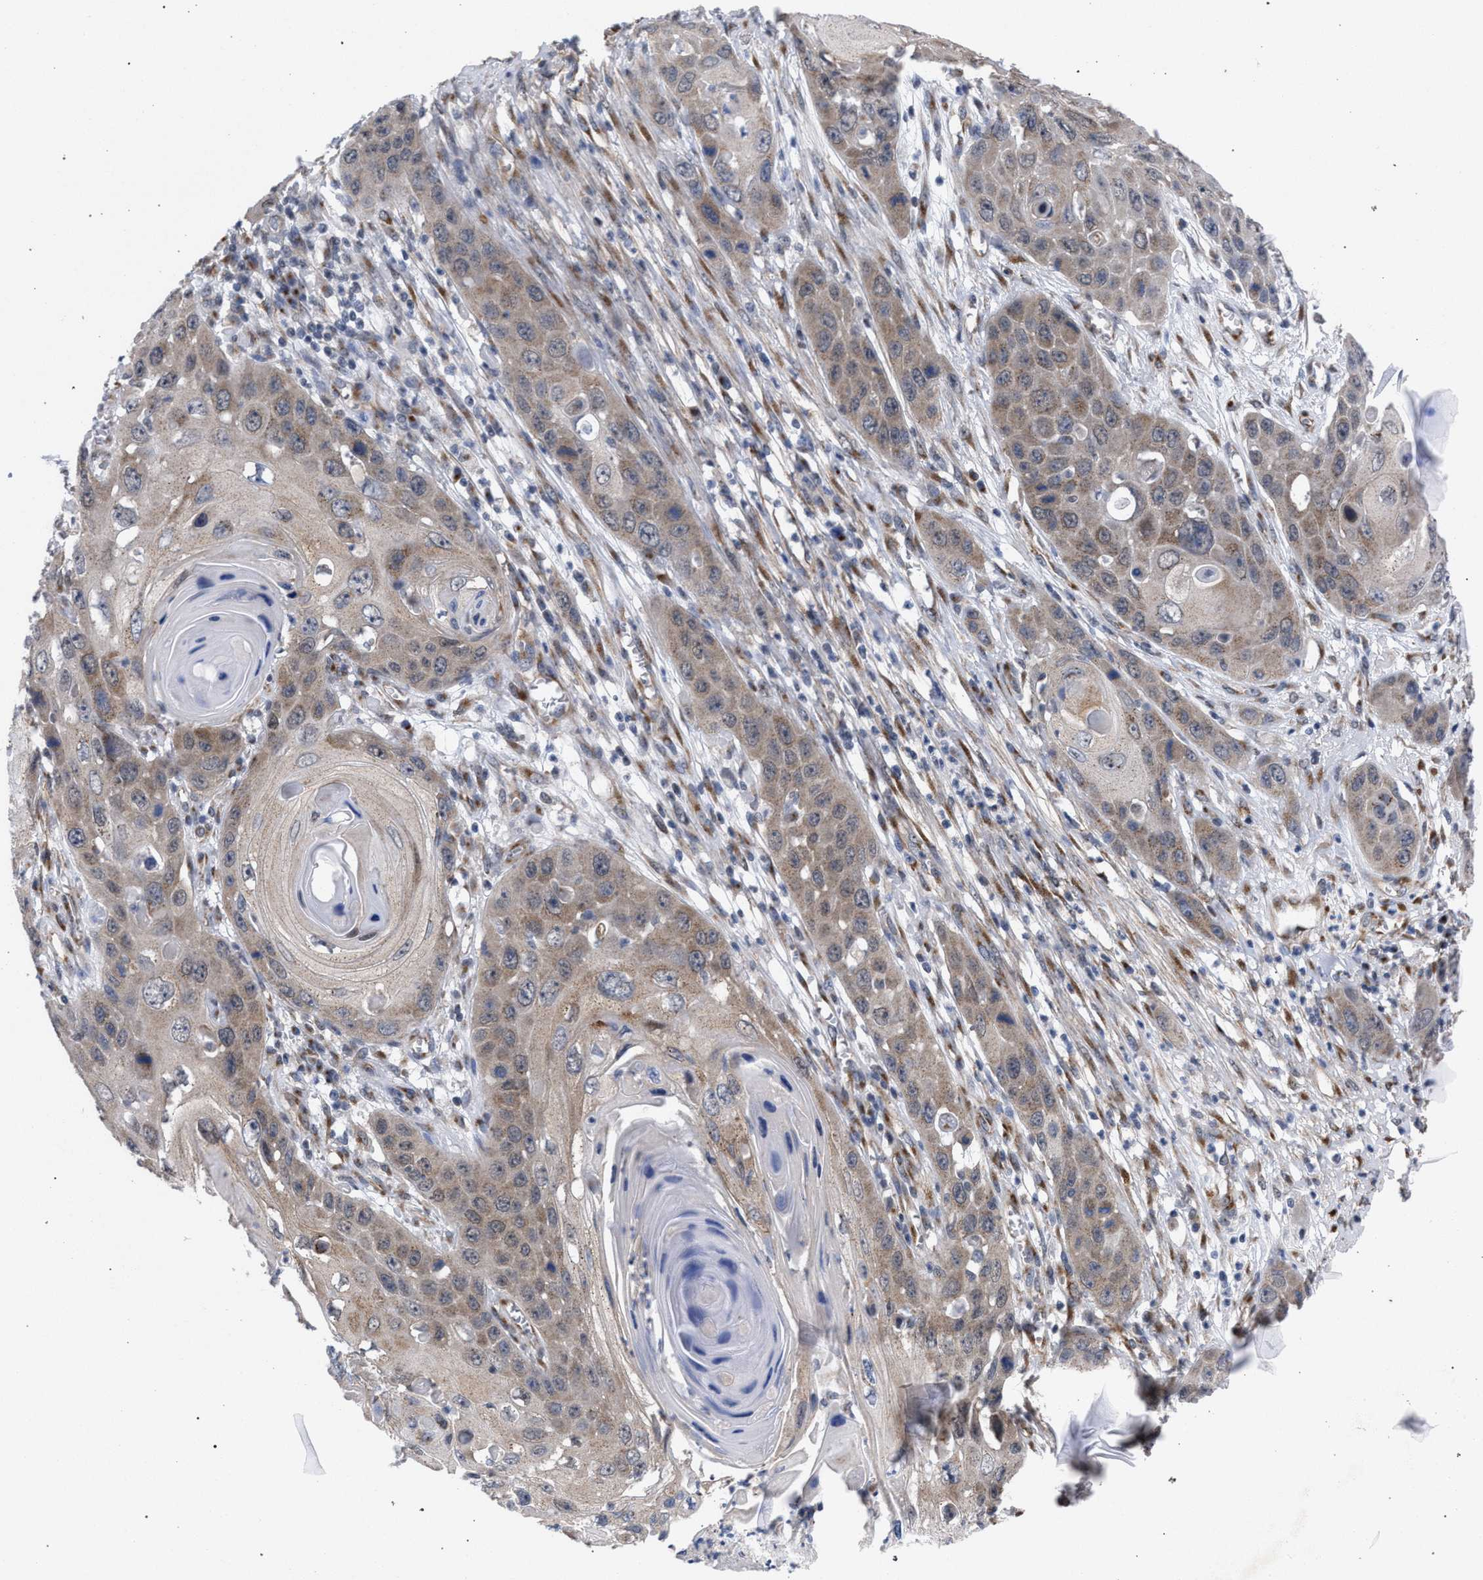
{"staining": {"intensity": "moderate", "quantity": "25%-75%", "location": "cytoplasmic/membranous"}, "tissue": "skin cancer", "cell_type": "Tumor cells", "image_type": "cancer", "snomed": [{"axis": "morphology", "description": "Squamous cell carcinoma, NOS"}, {"axis": "topography", "description": "Skin"}], "caption": "Human squamous cell carcinoma (skin) stained for a protein (brown) displays moderate cytoplasmic/membranous positive expression in approximately 25%-75% of tumor cells.", "gene": "GOLGA2", "patient": {"sex": "male", "age": 55}}